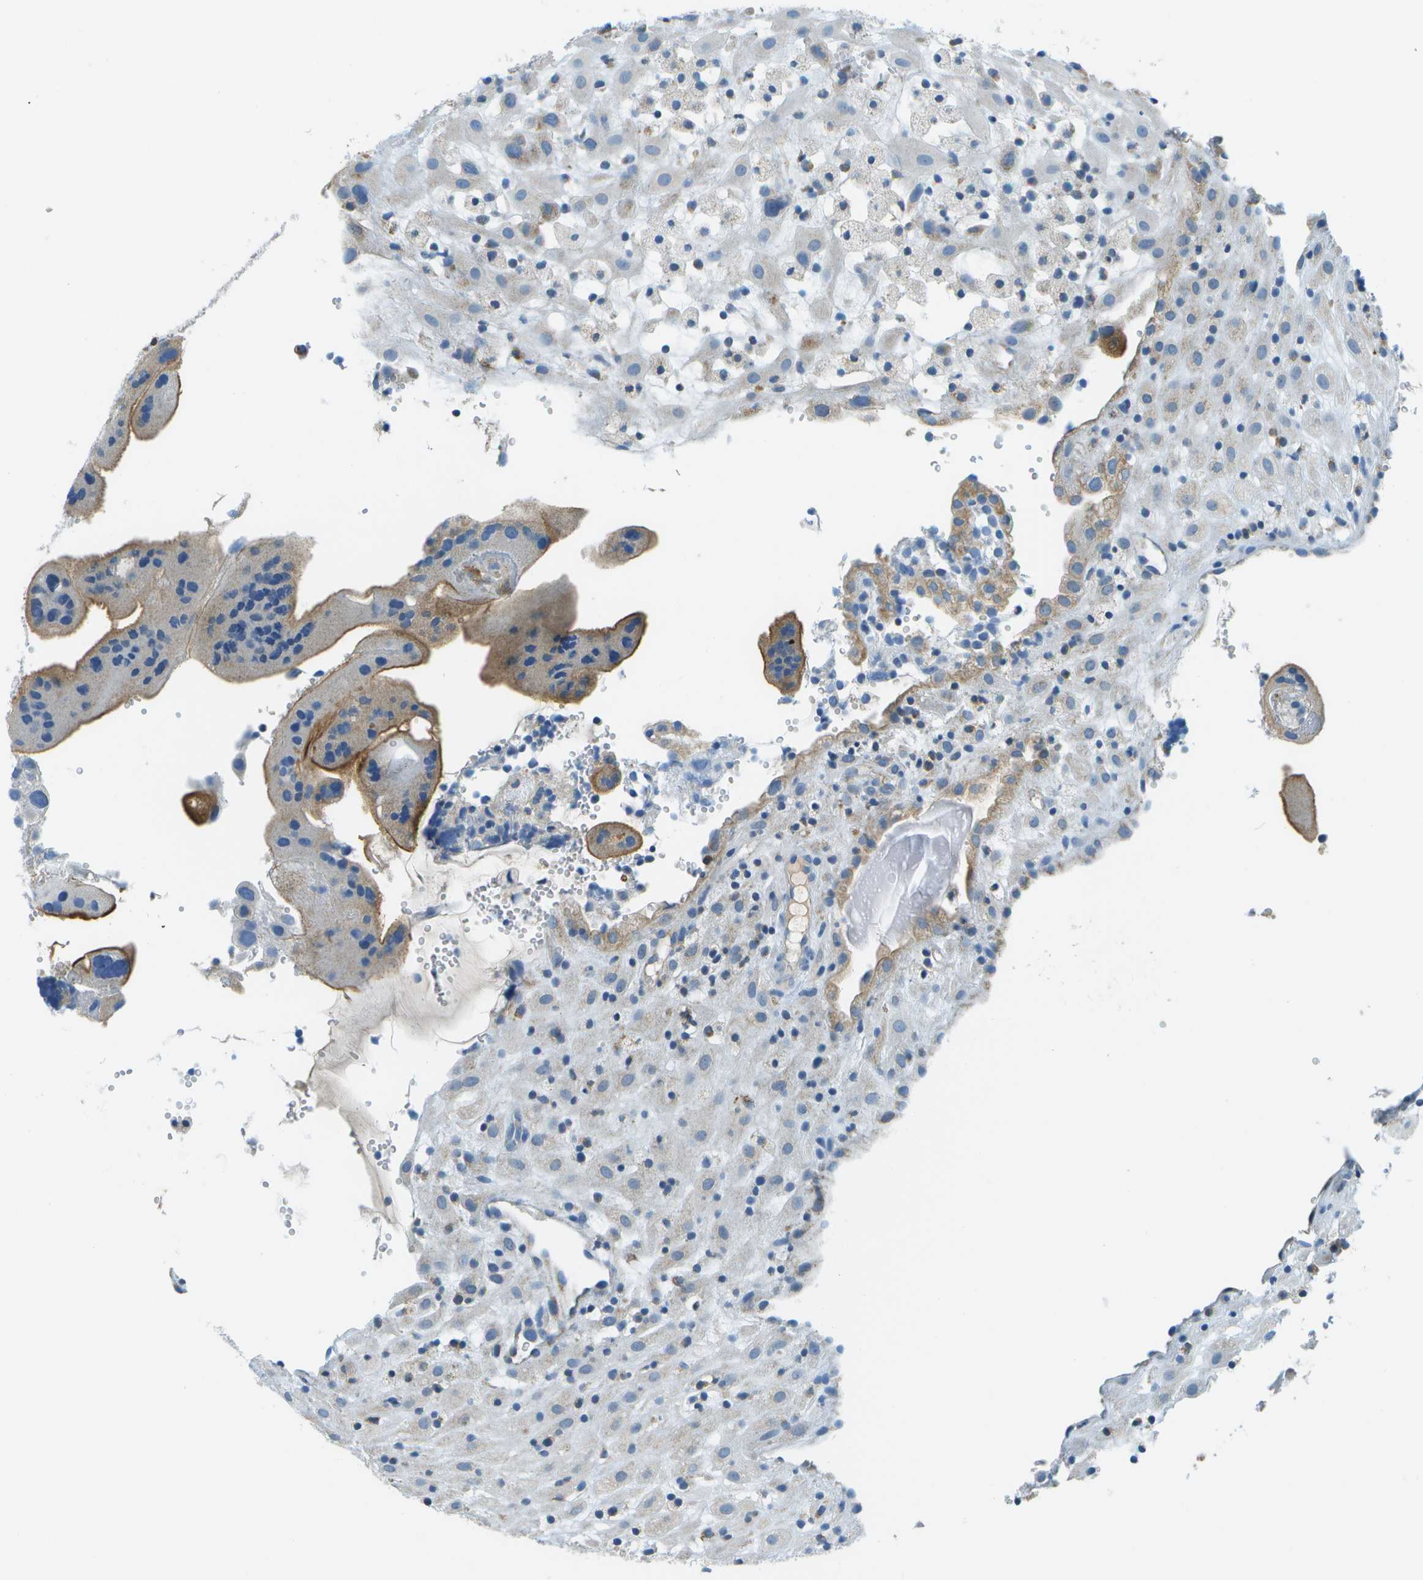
{"staining": {"intensity": "weak", "quantity": "<25%", "location": "cytoplasmic/membranous"}, "tissue": "placenta", "cell_type": "Decidual cells", "image_type": "normal", "snomed": [{"axis": "morphology", "description": "Normal tissue, NOS"}, {"axis": "topography", "description": "Placenta"}], "caption": "The micrograph shows no staining of decidual cells in benign placenta. (IHC, brightfield microscopy, high magnification).", "gene": "PTGIS", "patient": {"sex": "female", "age": 18}}